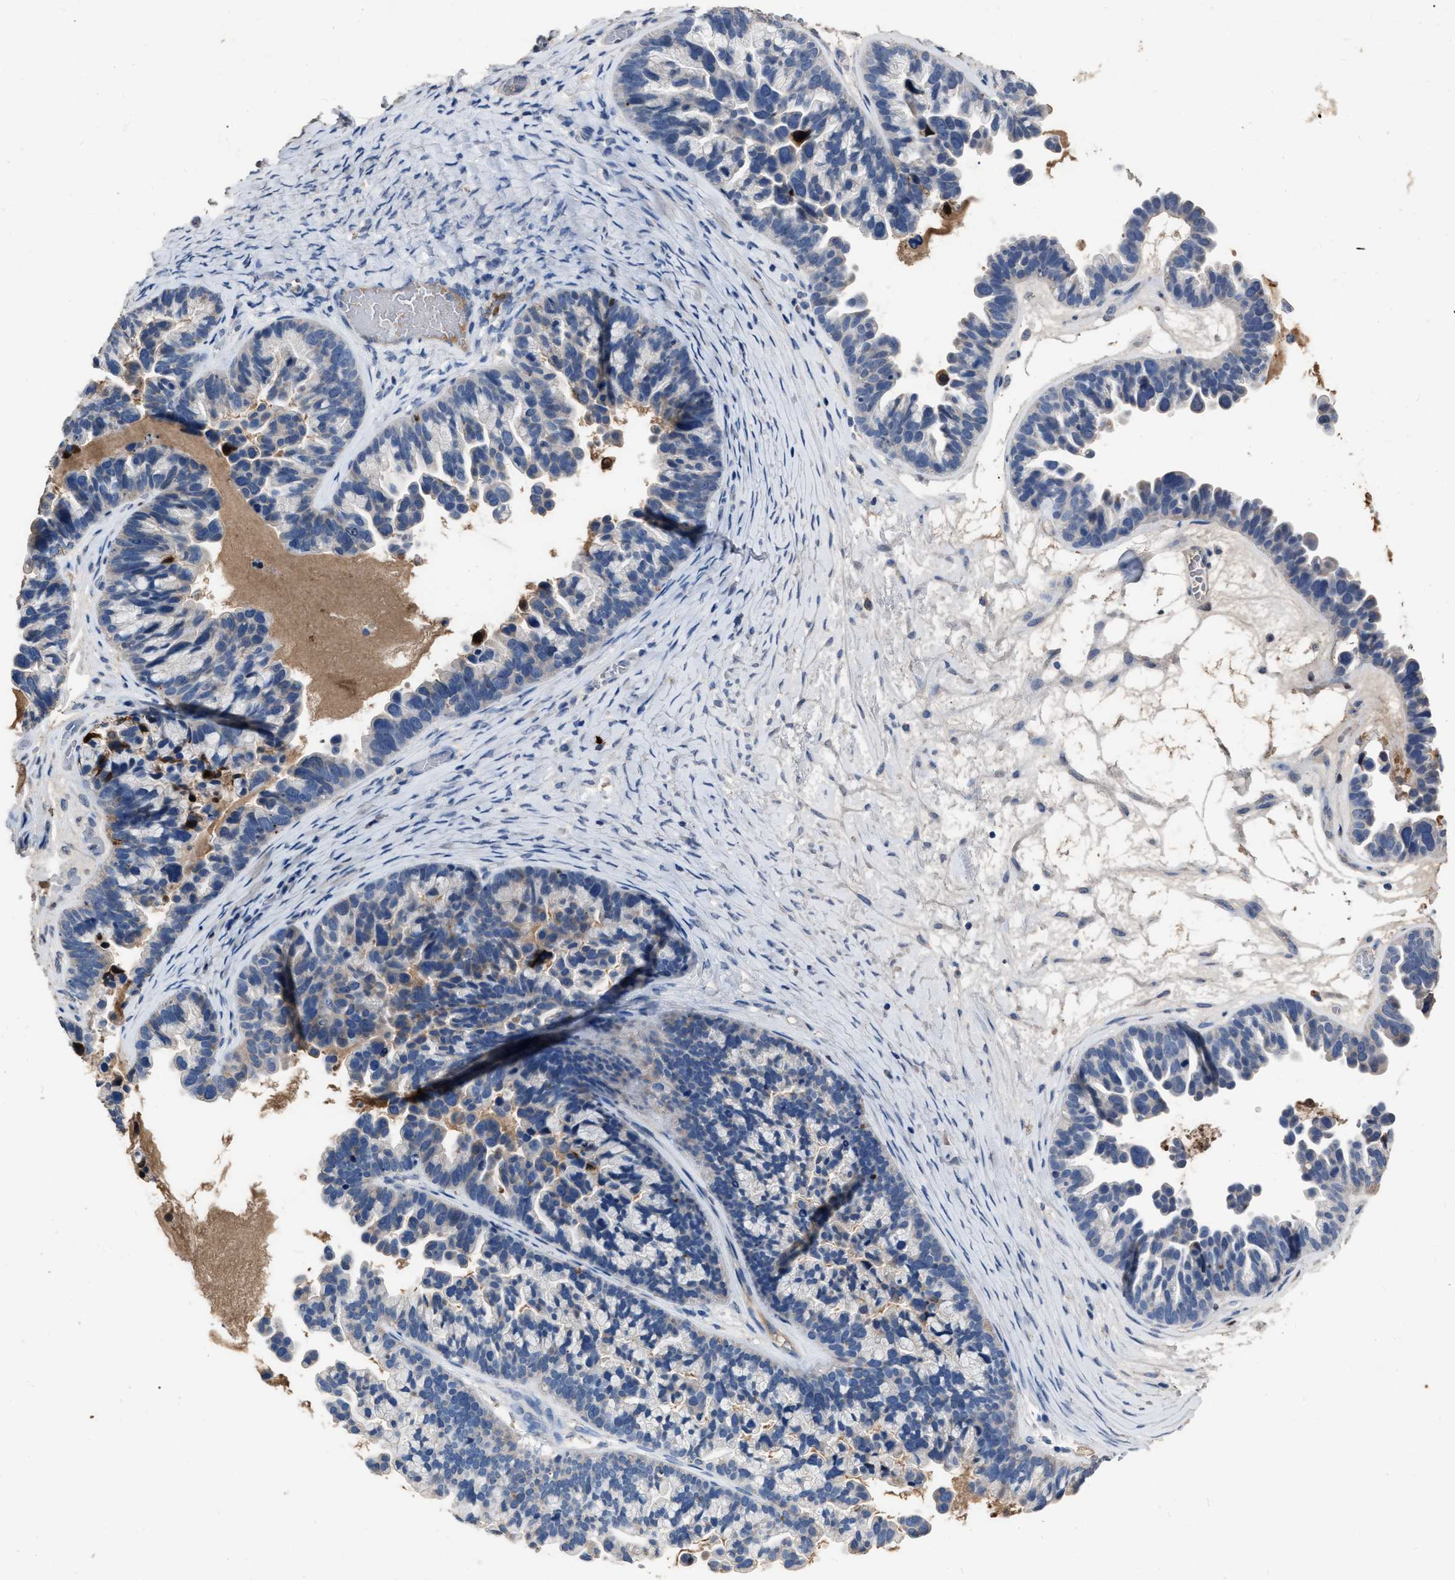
{"staining": {"intensity": "negative", "quantity": "none", "location": "none"}, "tissue": "ovarian cancer", "cell_type": "Tumor cells", "image_type": "cancer", "snomed": [{"axis": "morphology", "description": "Cystadenocarcinoma, serous, NOS"}, {"axis": "topography", "description": "Ovary"}], "caption": "Tumor cells are negative for protein expression in human ovarian serous cystadenocarcinoma.", "gene": "HABP2", "patient": {"sex": "female", "age": 56}}